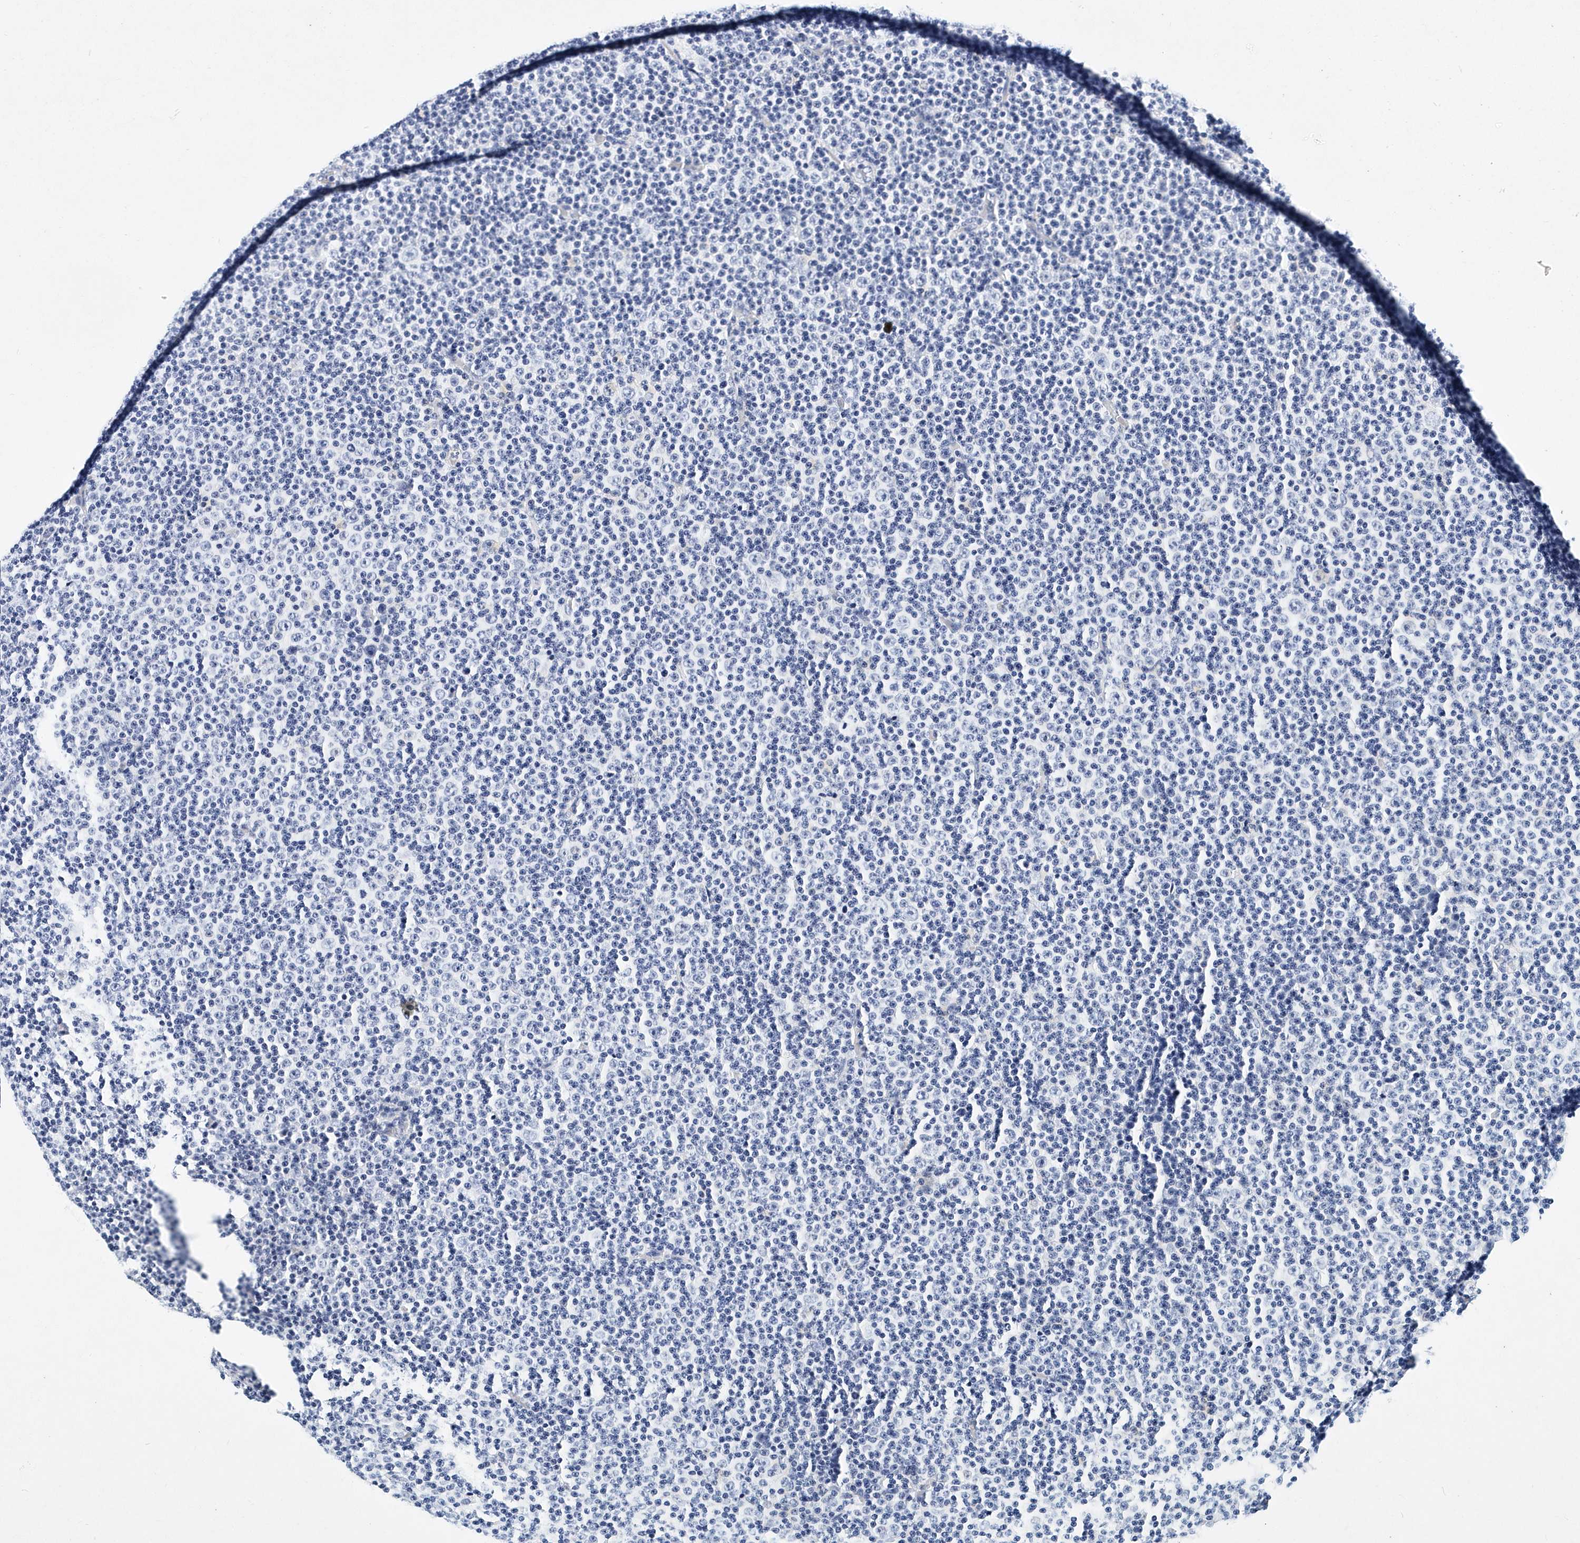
{"staining": {"intensity": "negative", "quantity": "none", "location": "none"}, "tissue": "lymphoma", "cell_type": "Tumor cells", "image_type": "cancer", "snomed": [{"axis": "morphology", "description": "Malignant lymphoma, non-Hodgkin's type, Low grade"}, {"axis": "topography", "description": "Lymph node"}], "caption": "Immunohistochemistry (IHC) micrograph of neoplastic tissue: low-grade malignant lymphoma, non-Hodgkin's type stained with DAB exhibits no significant protein positivity in tumor cells.", "gene": "ITGA2B", "patient": {"sex": "female", "age": 67}}